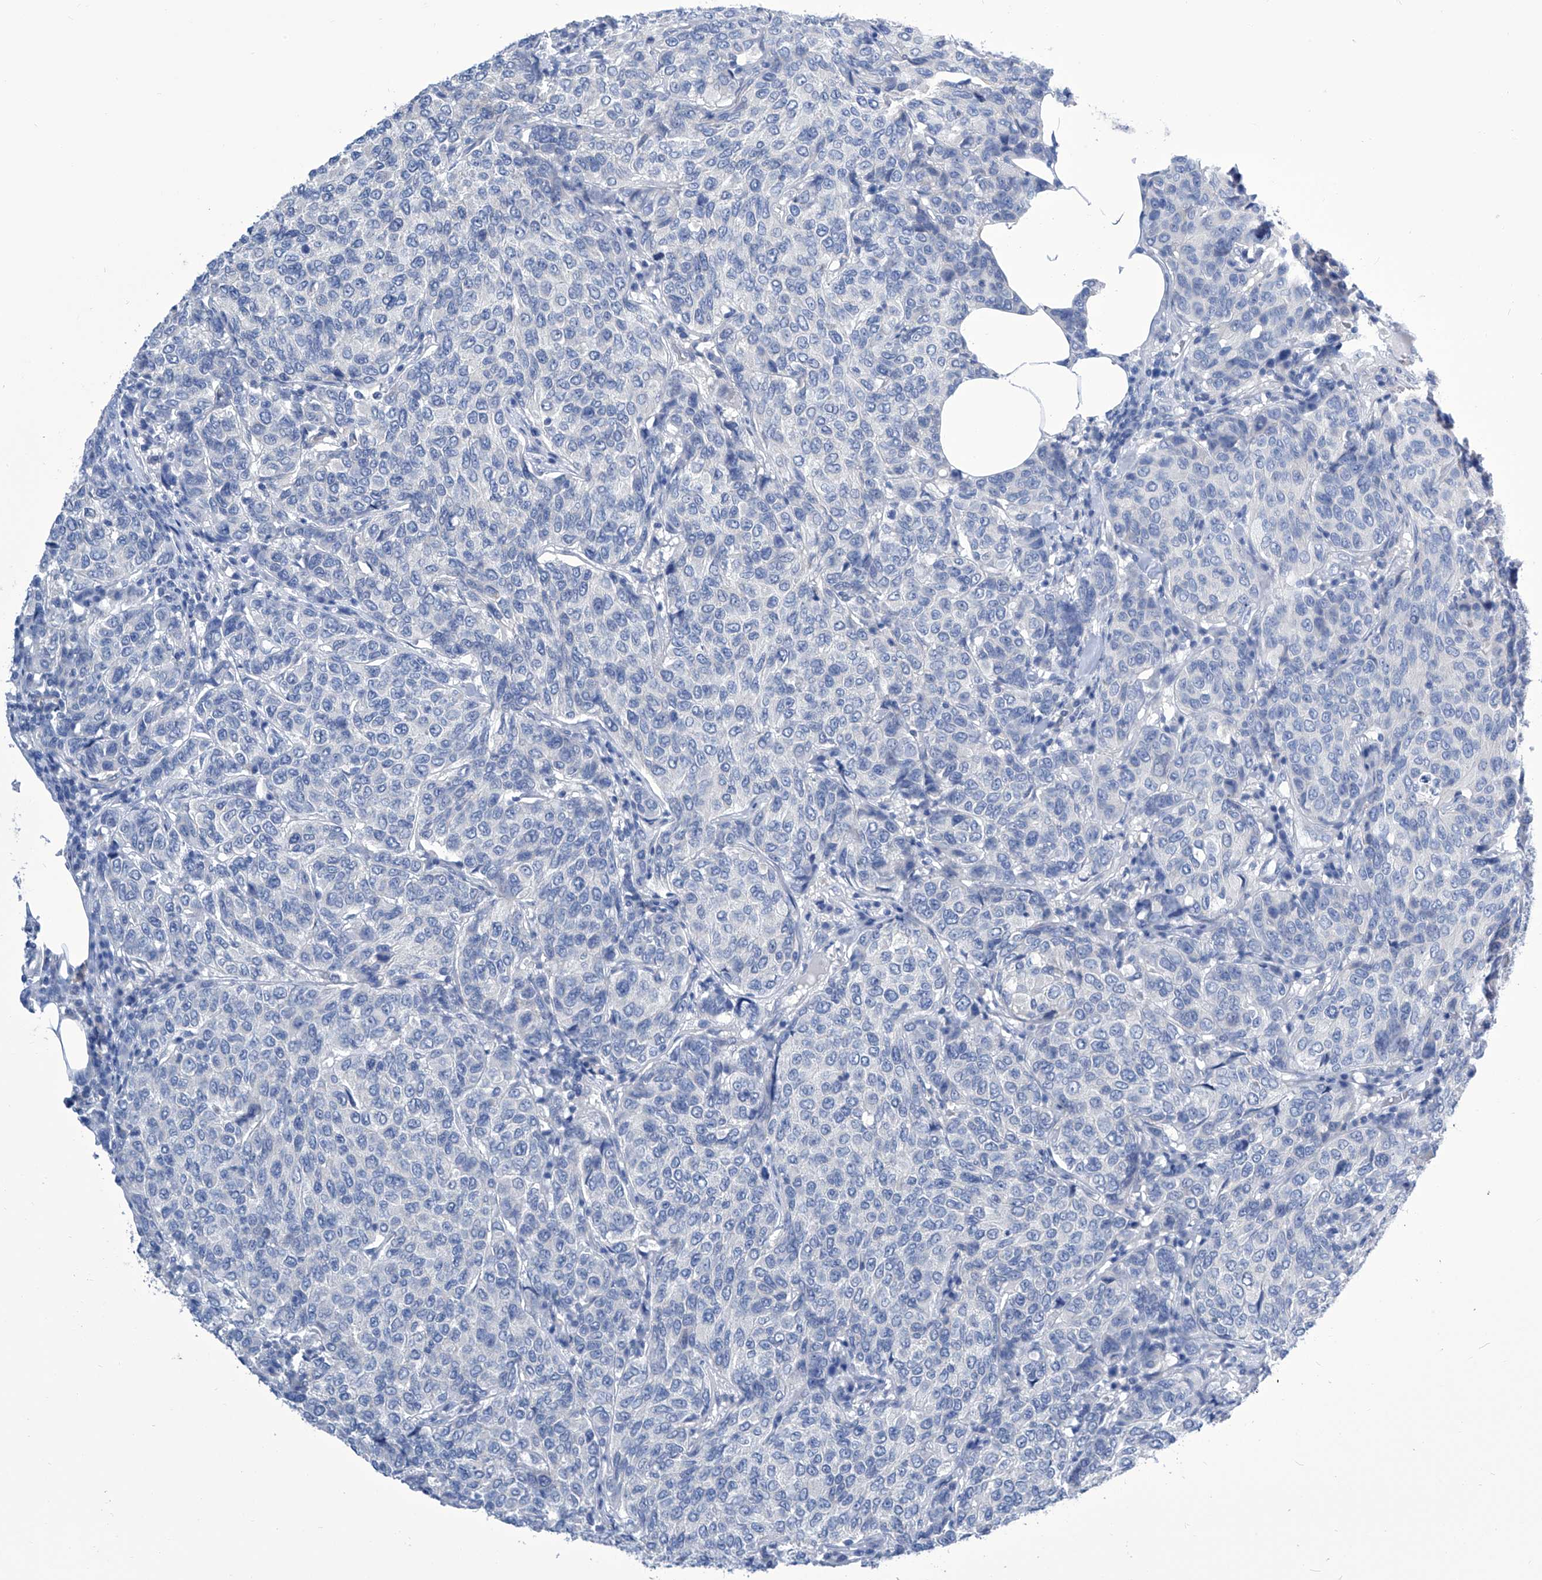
{"staining": {"intensity": "negative", "quantity": "none", "location": "none"}, "tissue": "breast cancer", "cell_type": "Tumor cells", "image_type": "cancer", "snomed": [{"axis": "morphology", "description": "Duct carcinoma"}, {"axis": "topography", "description": "Breast"}], "caption": "DAB immunohistochemical staining of breast cancer (invasive ductal carcinoma) reveals no significant expression in tumor cells.", "gene": "IMPA2", "patient": {"sex": "female", "age": 55}}